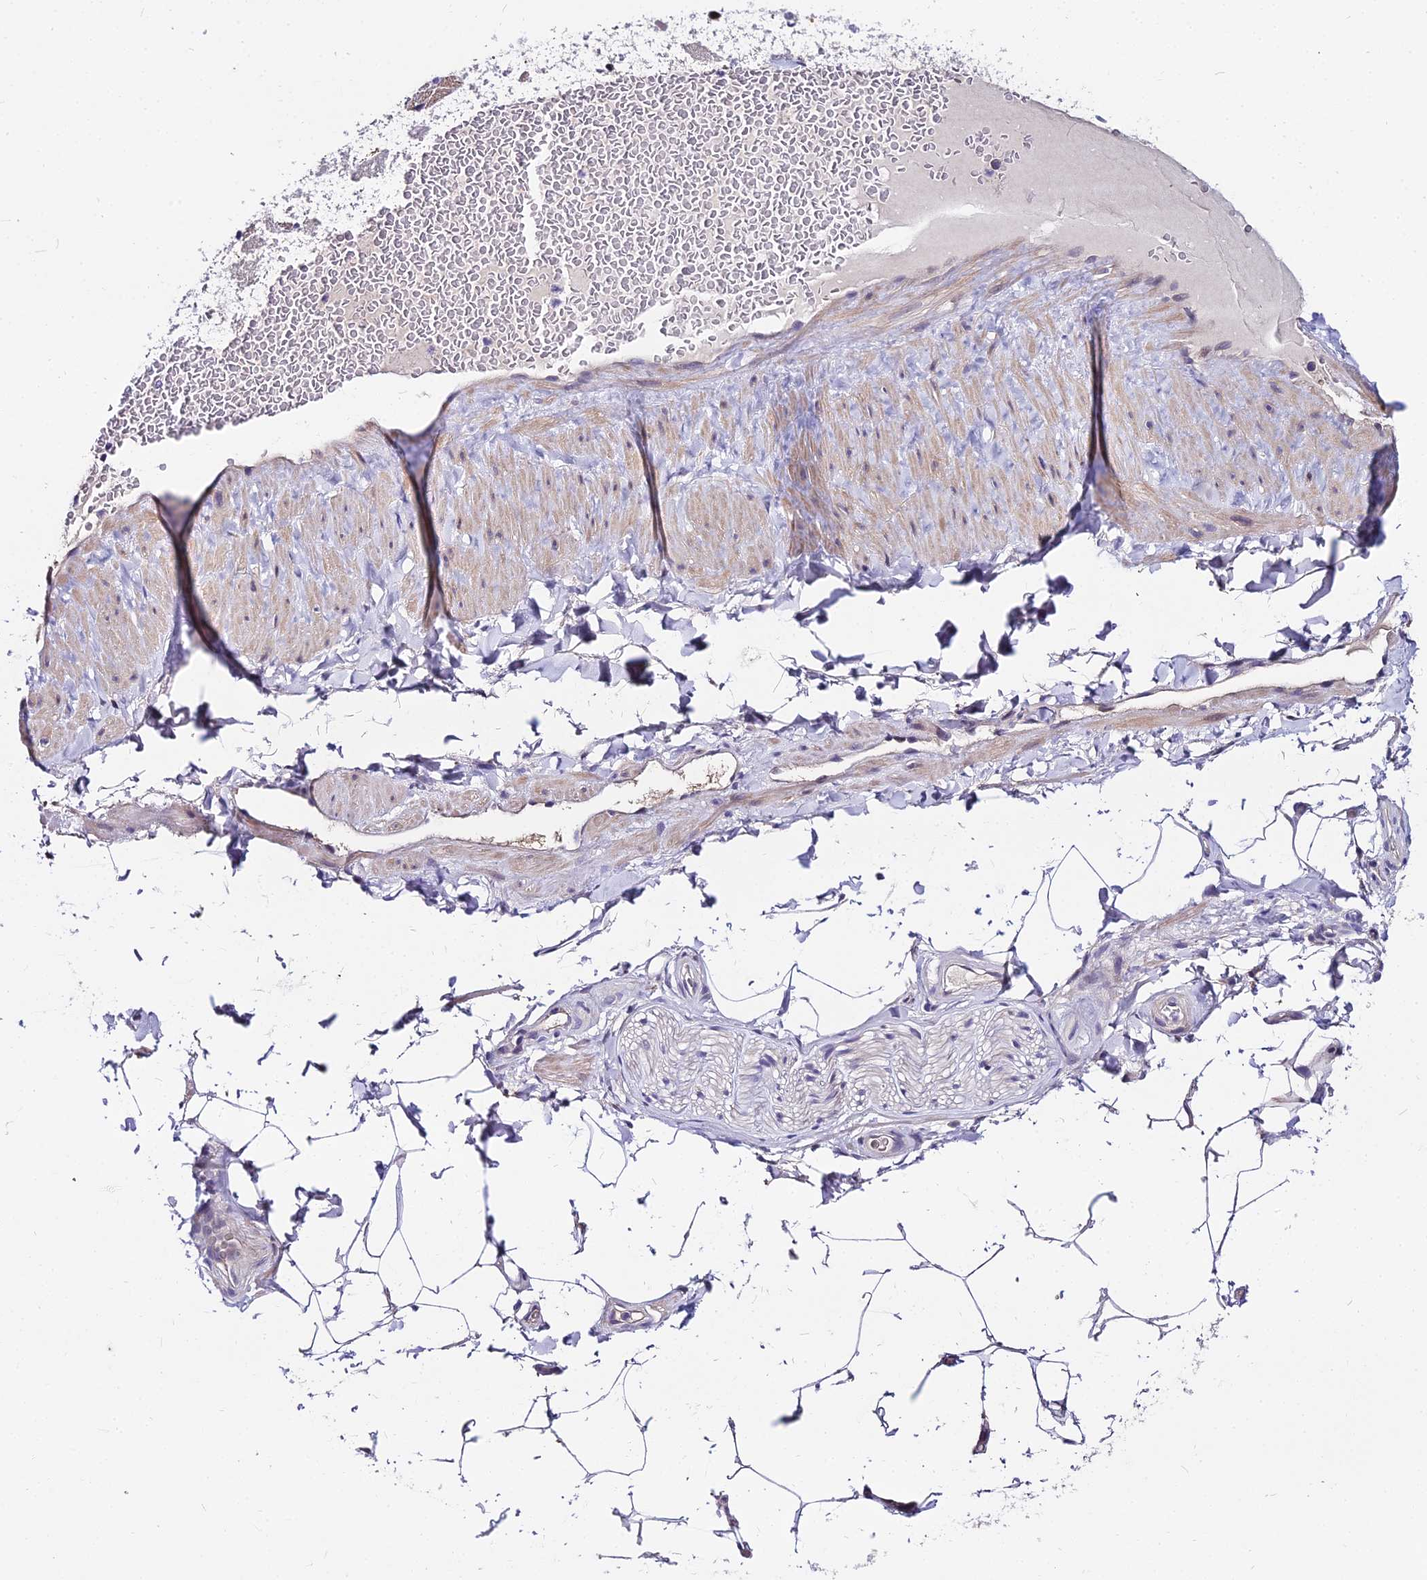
{"staining": {"intensity": "negative", "quantity": "none", "location": "none"}, "tissue": "adipose tissue", "cell_type": "Adipocytes", "image_type": "normal", "snomed": [{"axis": "morphology", "description": "Normal tissue, NOS"}, {"axis": "topography", "description": "Soft tissue"}, {"axis": "topography", "description": "Vascular tissue"}], "caption": "Adipocytes are negative for protein expression in normal human adipose tissue. The staining is performed using DAB brown chromogen with nuclei counter-stained in using hematoxylin.", "gene": "TRIML2", "patient": {"sex": "male", "age": 54}}